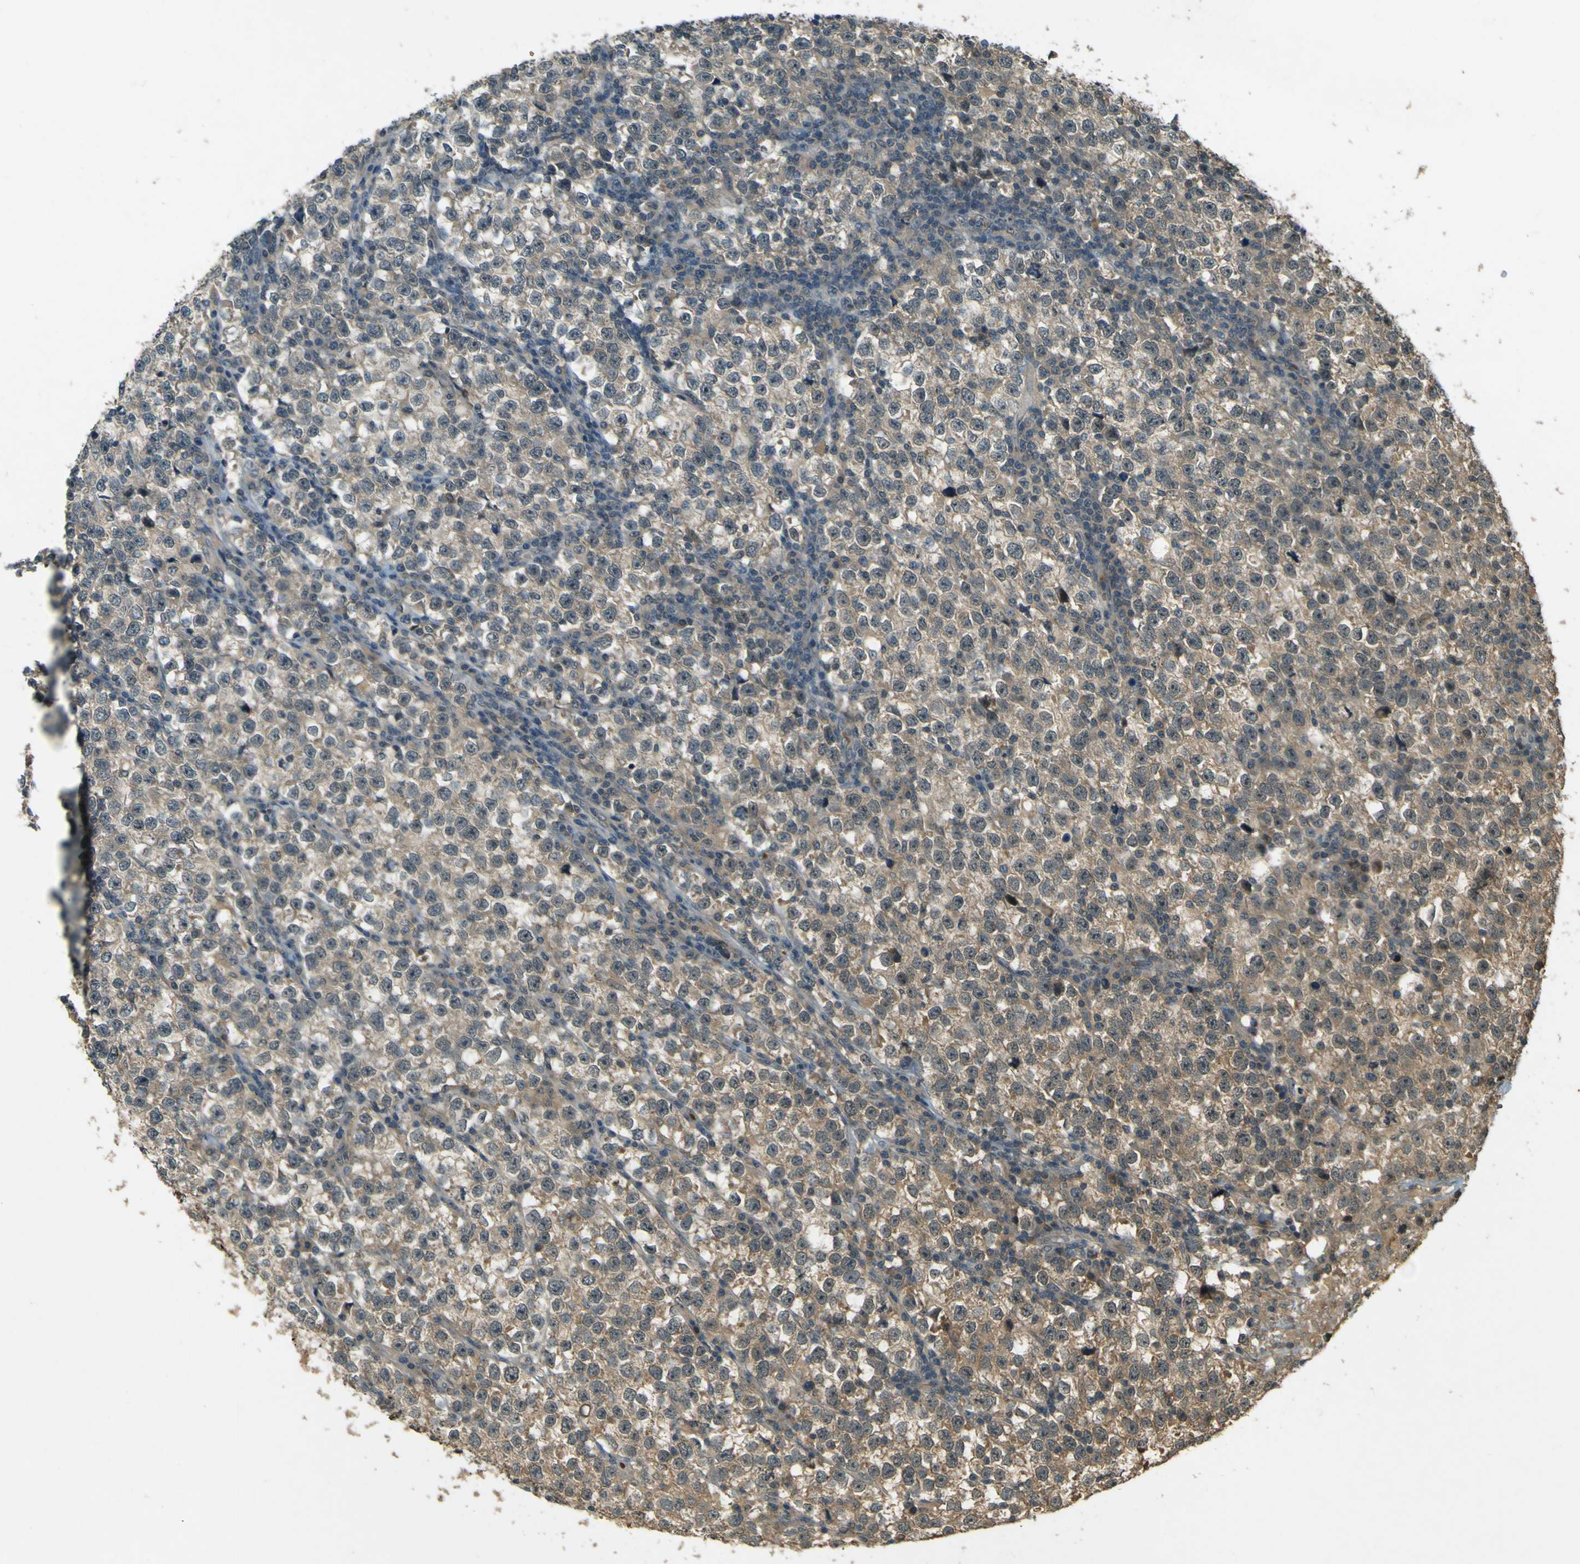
{"staining": {"intensity": "weak", "quantity": ">75%", "location": "cytoplasmic/membranous"}, "tissue": "testis cancer", "cell_type": "Tumor cells", "image_type": "cancer", "snomed": [{"axis": "morphology", "description": "Normal tissue, NOS"}, {"axis": "morphology", "description": "Seminoma, NOS"}, {"axis": "topography", "description": "Testis"}], "caption": "Protein expression analysis of testis cancer exhibits weak cytoplasmic/membranous staining in about >75% of tumor cells. (Brightfield microscopy of DAB IHC at high magnification).", "gene": "MPDZ", "patient": {"sex": "male", "age": 43}}